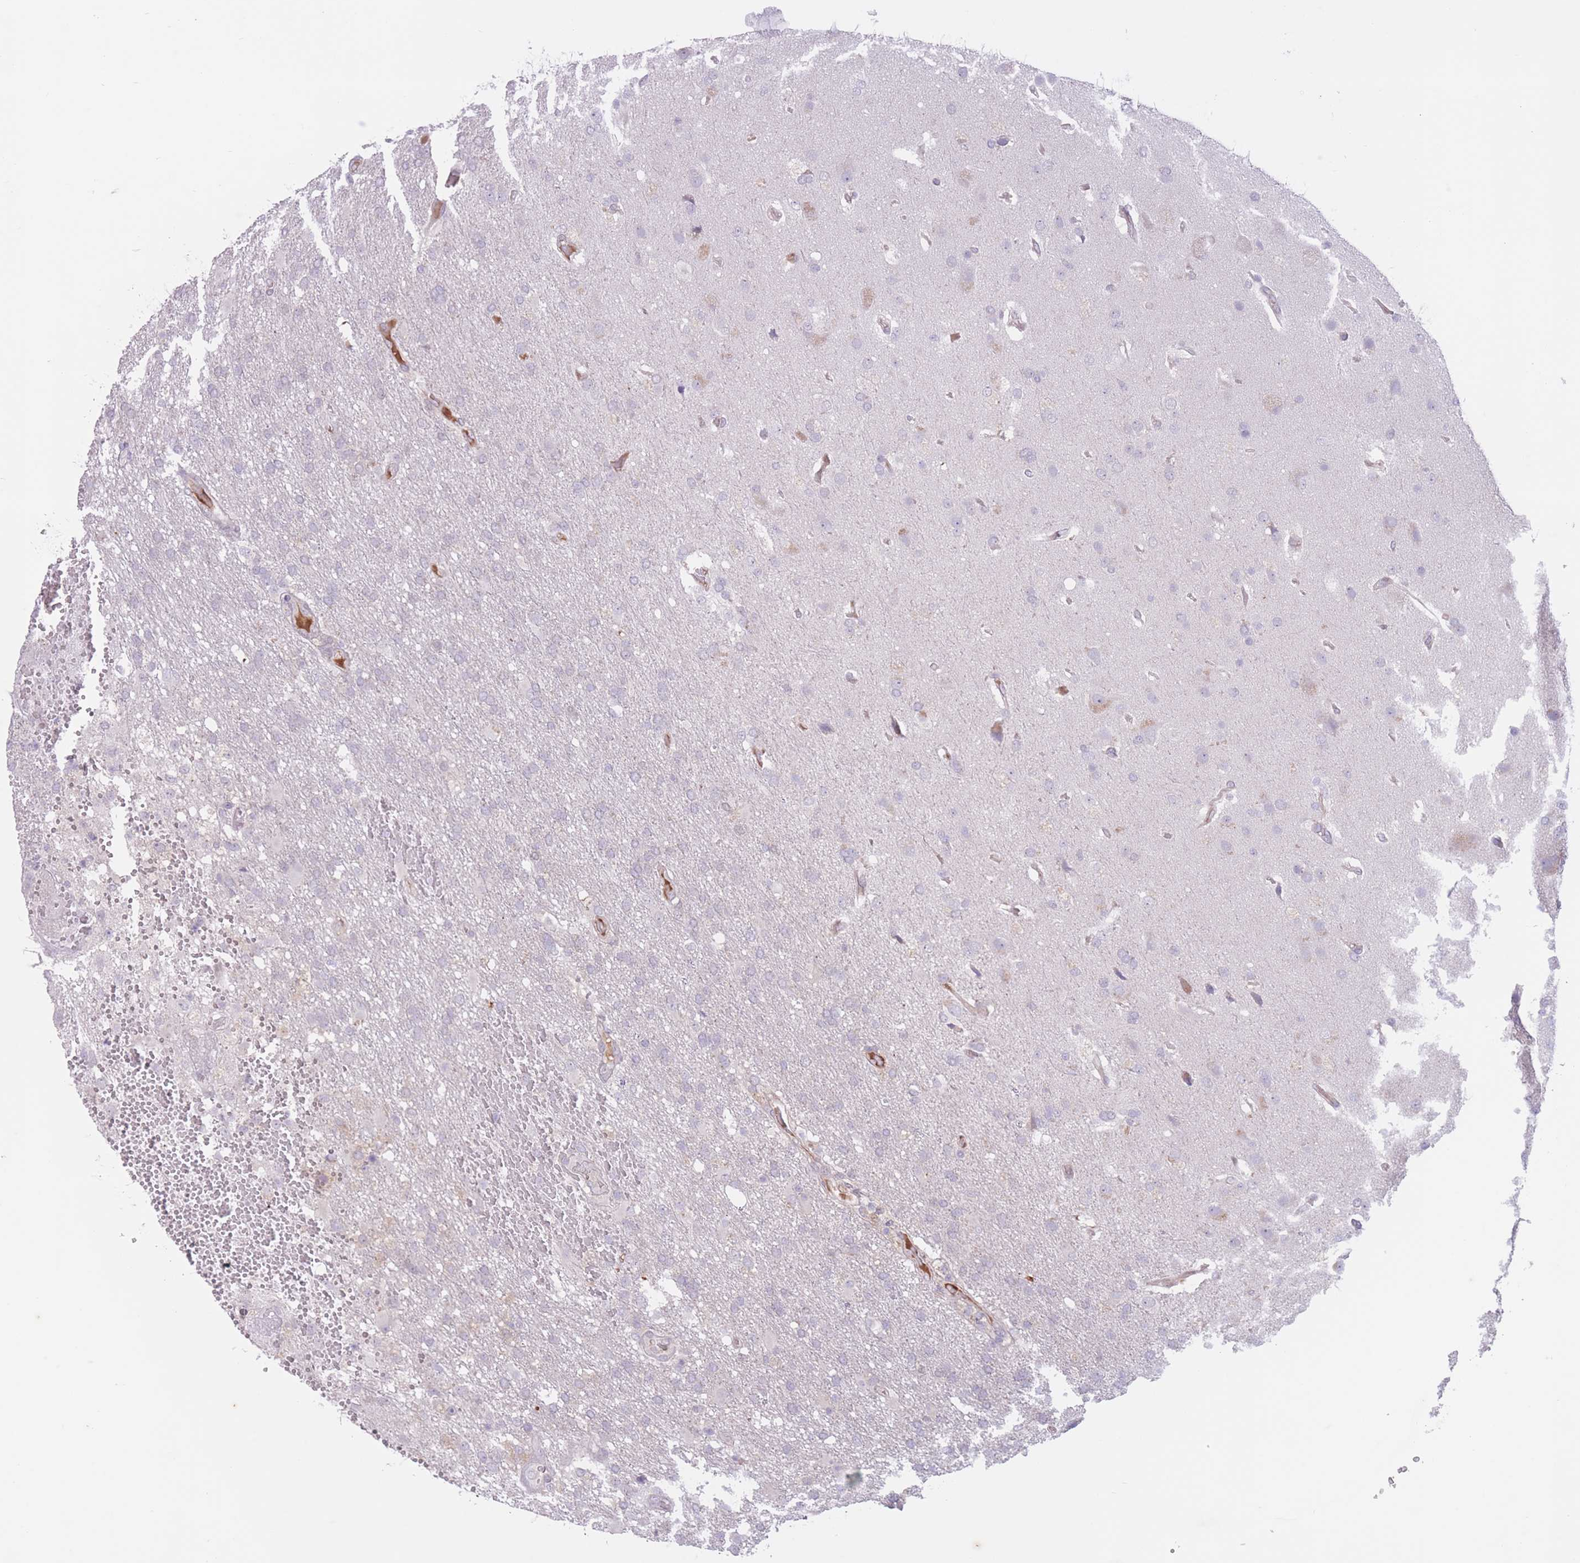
{"staining": {"intensity": "negative", "quantity": "none", "location": "none"}, "tissue": "glioma", "cell_type": "Tumor cells", "image_type": "cancer", "snomed": [{"axis": "morphology", "description": "Glioma, malignant, High grade"}, {"axis": "topography", "description": "Brain"}], "caption": "High power microscopy micrograph of an immunohistochemistry micrograph of glioma, revealing no significant expression in tumor cells.", "gene": "ARPIN", "patient": {"sex": "female", "age": 74}}